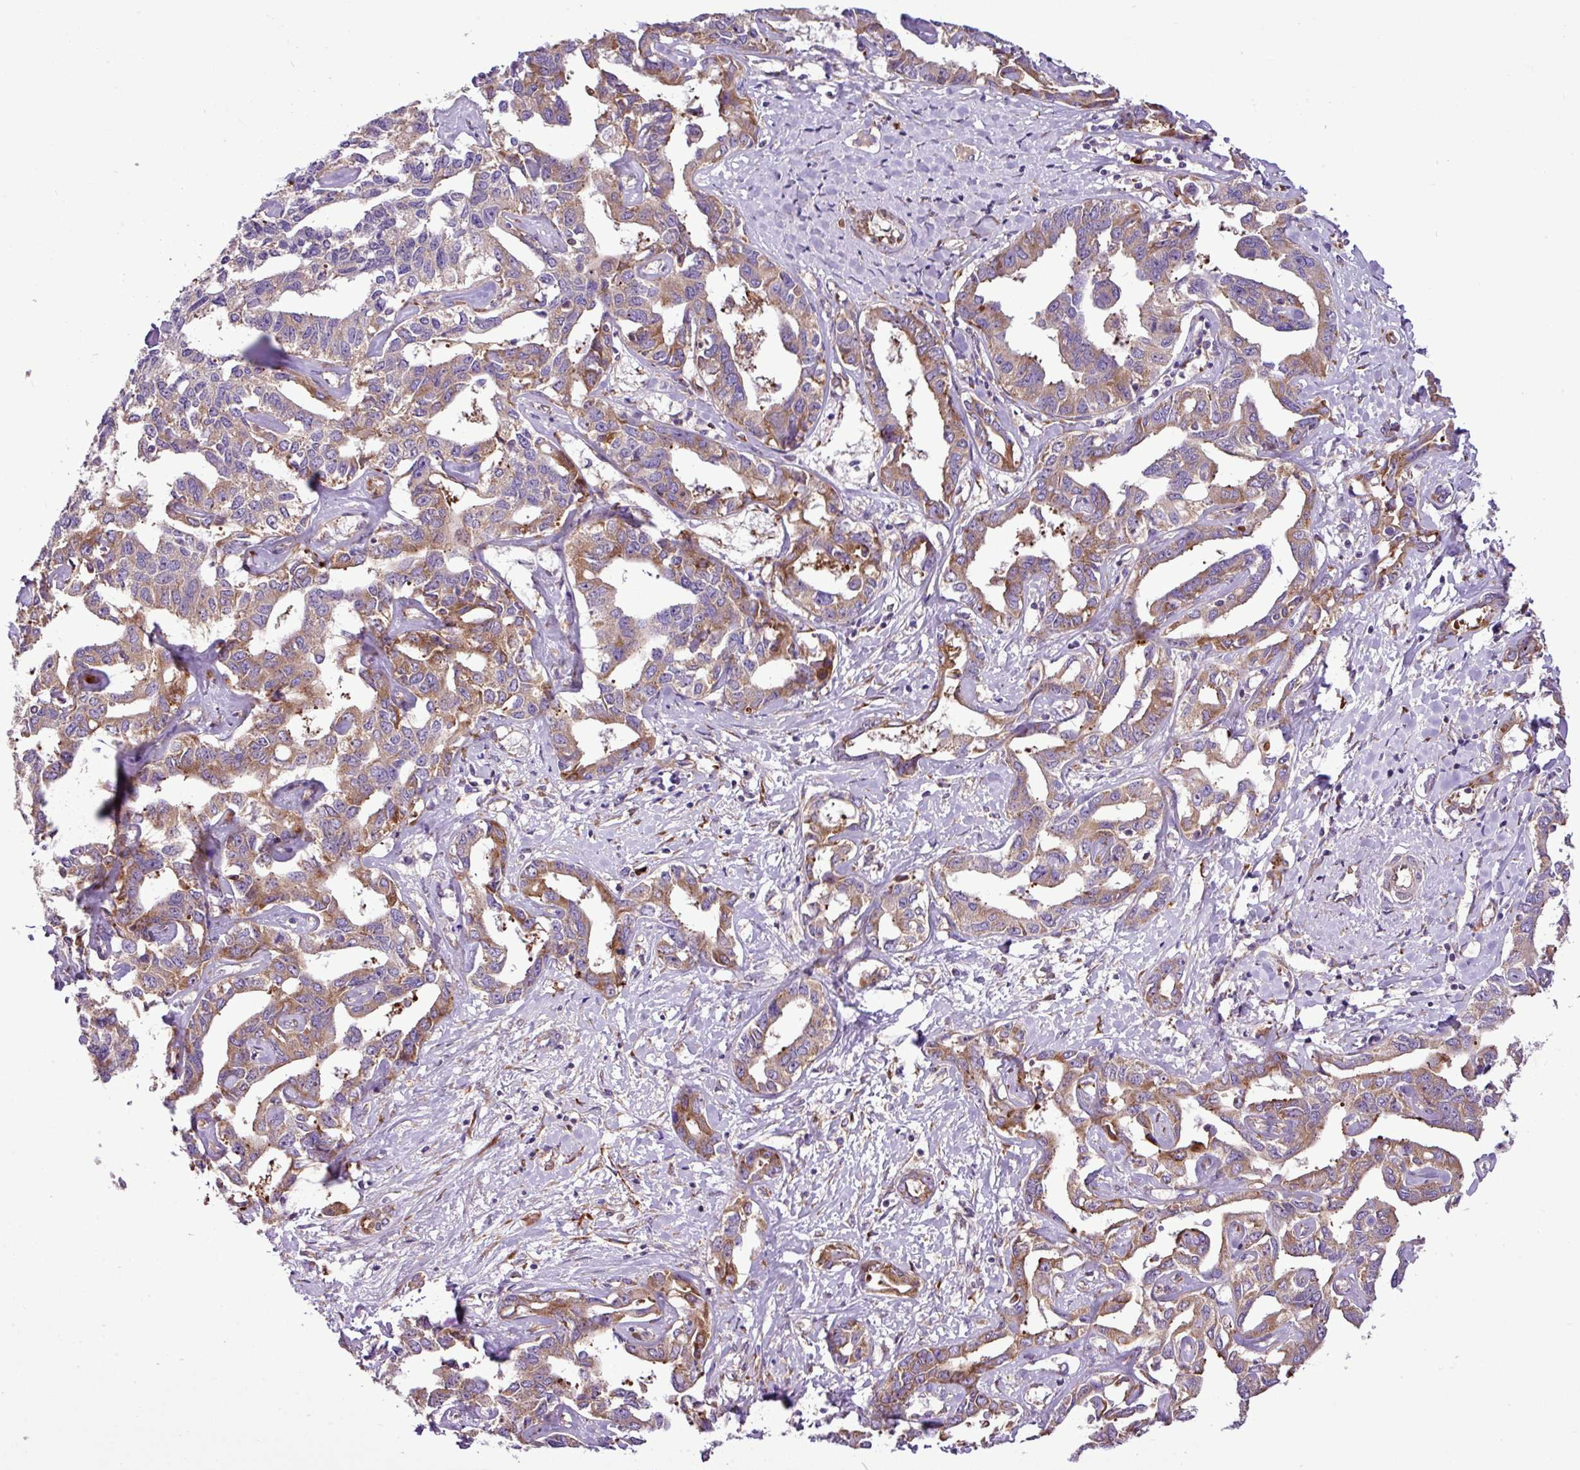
{"staining": {"intensity": "moderate", "quantity": ">75%", "location": "cytoplasmic/membranous"}, "tissue": "liver cancer", "cell_type": "Tumor cells", "image_type": "cancer", "snomed": [{"axis": "morphology", "description": "Cholangiocarcinoma"}, {"axis": "topography", "description": "Liver"}], "caption": "Moderate cytoplasmic/membranous positivity is identified in about >75% of tumor cells in cholangiocarcinoma (liver). (DAB (3,3'-diaminobenzidine) = brown stain, brightfield microscopy at high magnification).", "gene": "RPL13", "patient": {"sex": "male", "age": 59}}